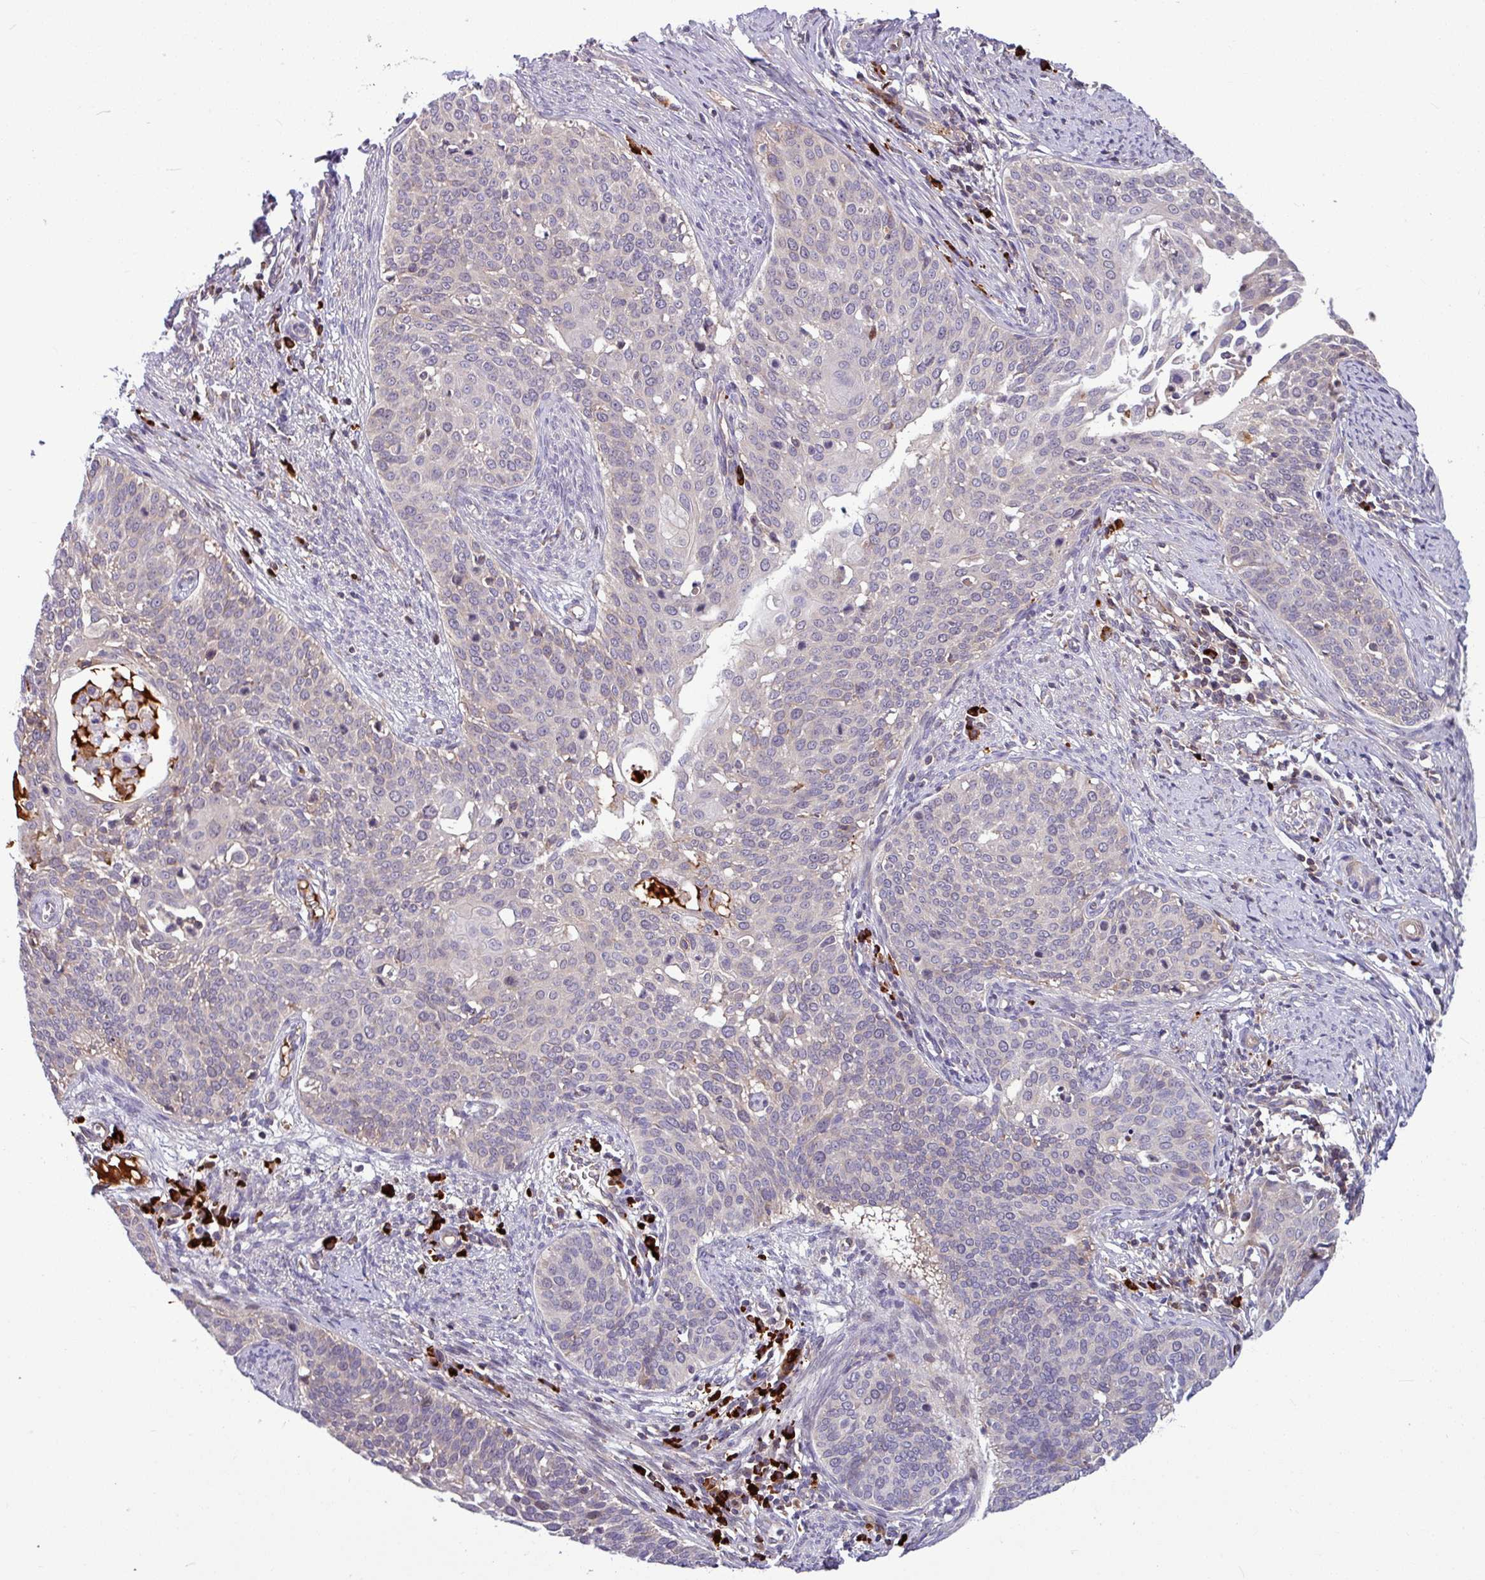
{"staining": {"intensity": "weak", "quantity": "<25%", "location": "cytoplasmic/membranous"}, "tissue": "cervical cancer", "cell_type": "Tumor cells", "image_type": "cancer", "snomed": [{"axis": "morphology", "description": "Squamous cell carcinoma, NOS"}, {"axis": "topography", "description": "Cervix"}], "caption": "Immunohistochemistry histopathology image of human cervical cancer stained for a protein (brown), which shows no expression in tumor cells. (Immunohistochemistry (ihc), brightfield microscopy, high magnification).", "gene": "B4GALNT4", "patient": {"sex": "female", "age": 44}}